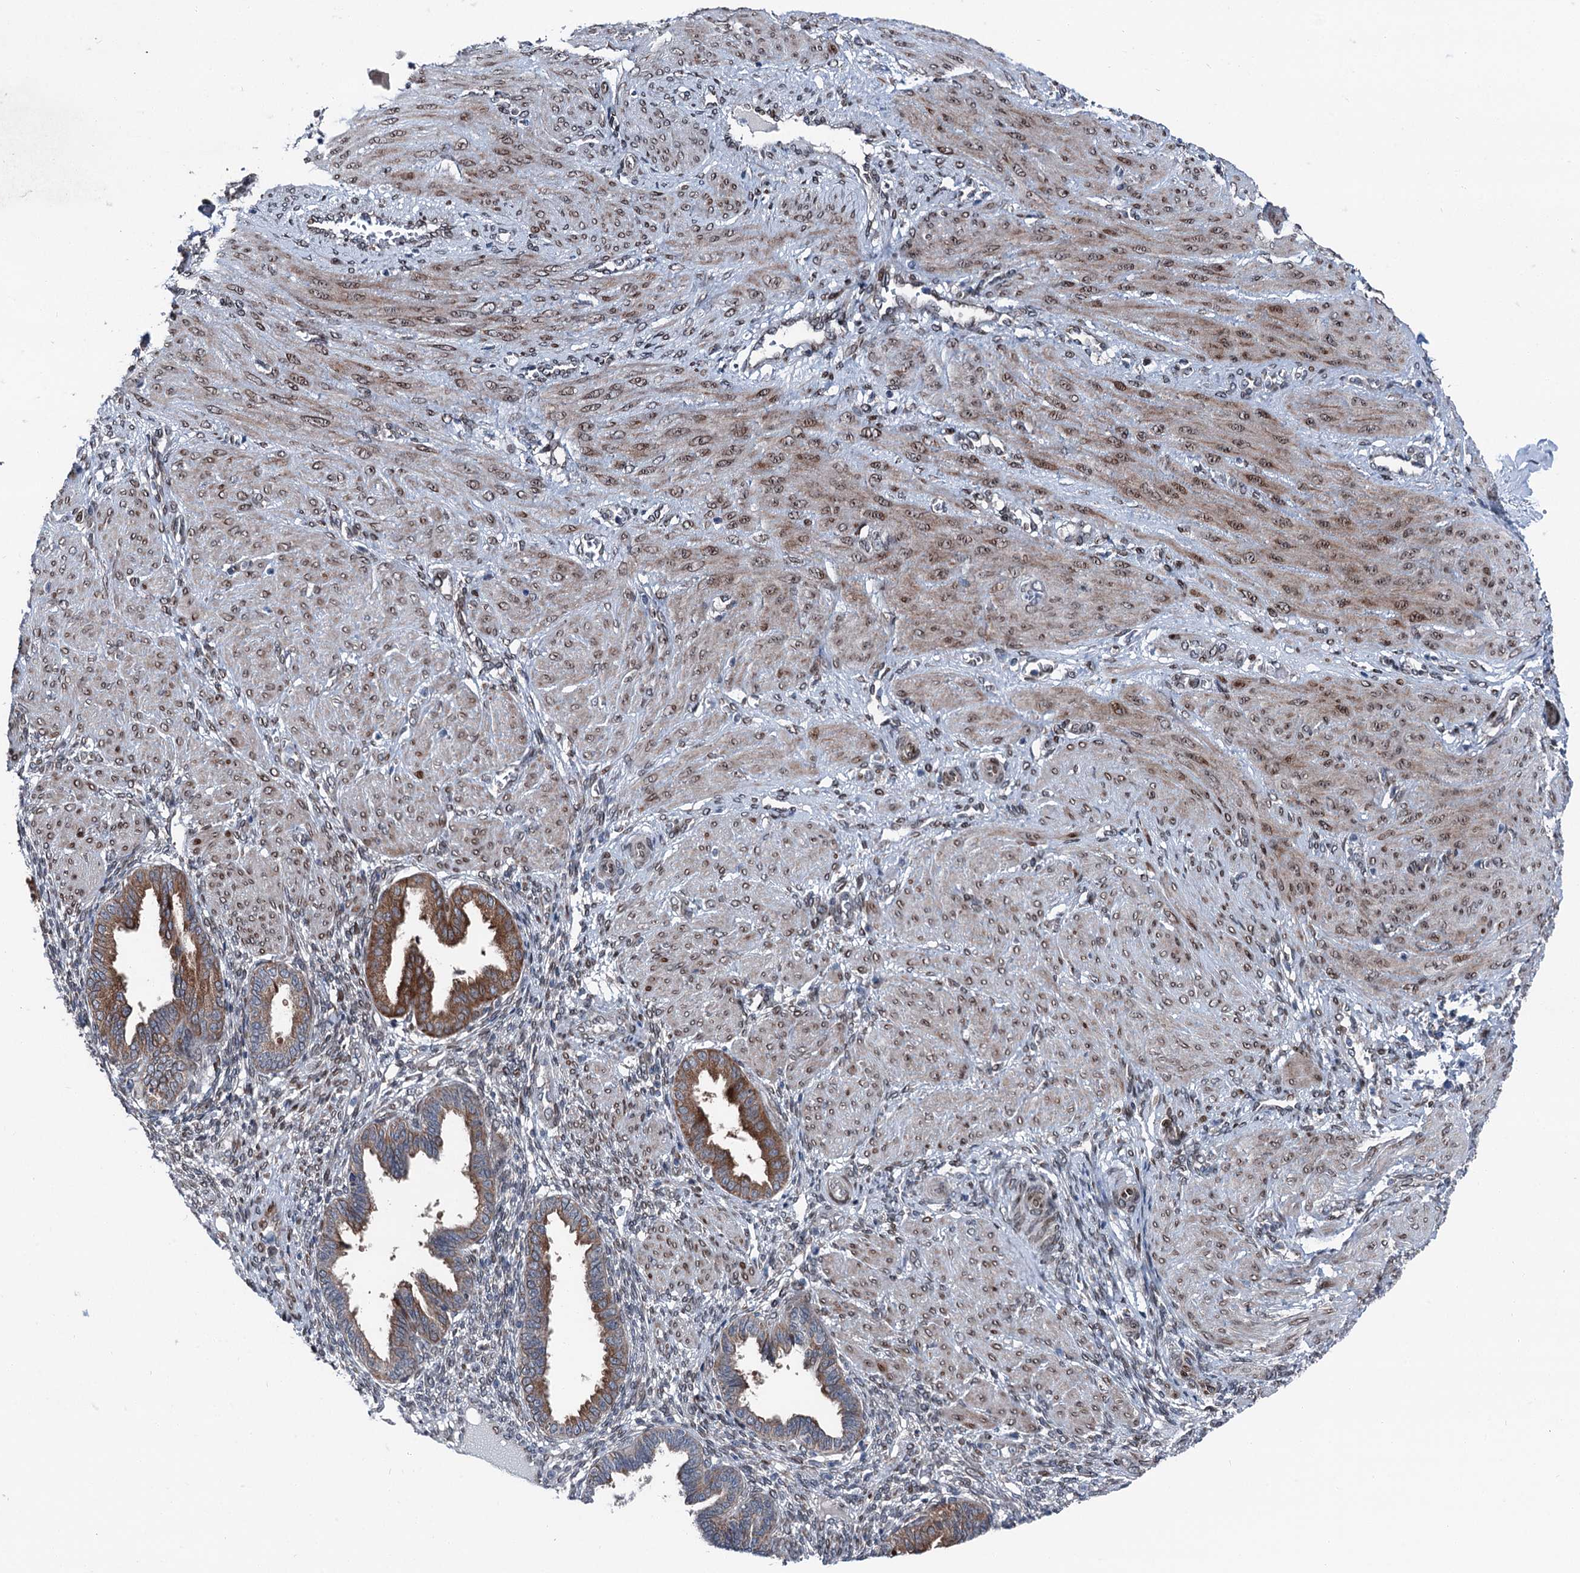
{"staining": {"intensity": "negative", "quantity": "none", "location": "none"}, "tissue": "endometrium", "cell_type": "Cells in endometrial stroma", "image_type": "normal", "snomed": [{"axis": "morphology", "description": "Normal tissue, NOS"}, {"axis": "topography", "description": "Endometrium"}], "caption": "Human endometrium stained for a protein using IHC displays no expression in cells in endometrial stroma.", "gene": "MRPL14", "patient": {"sex": "female", "age": 33}}